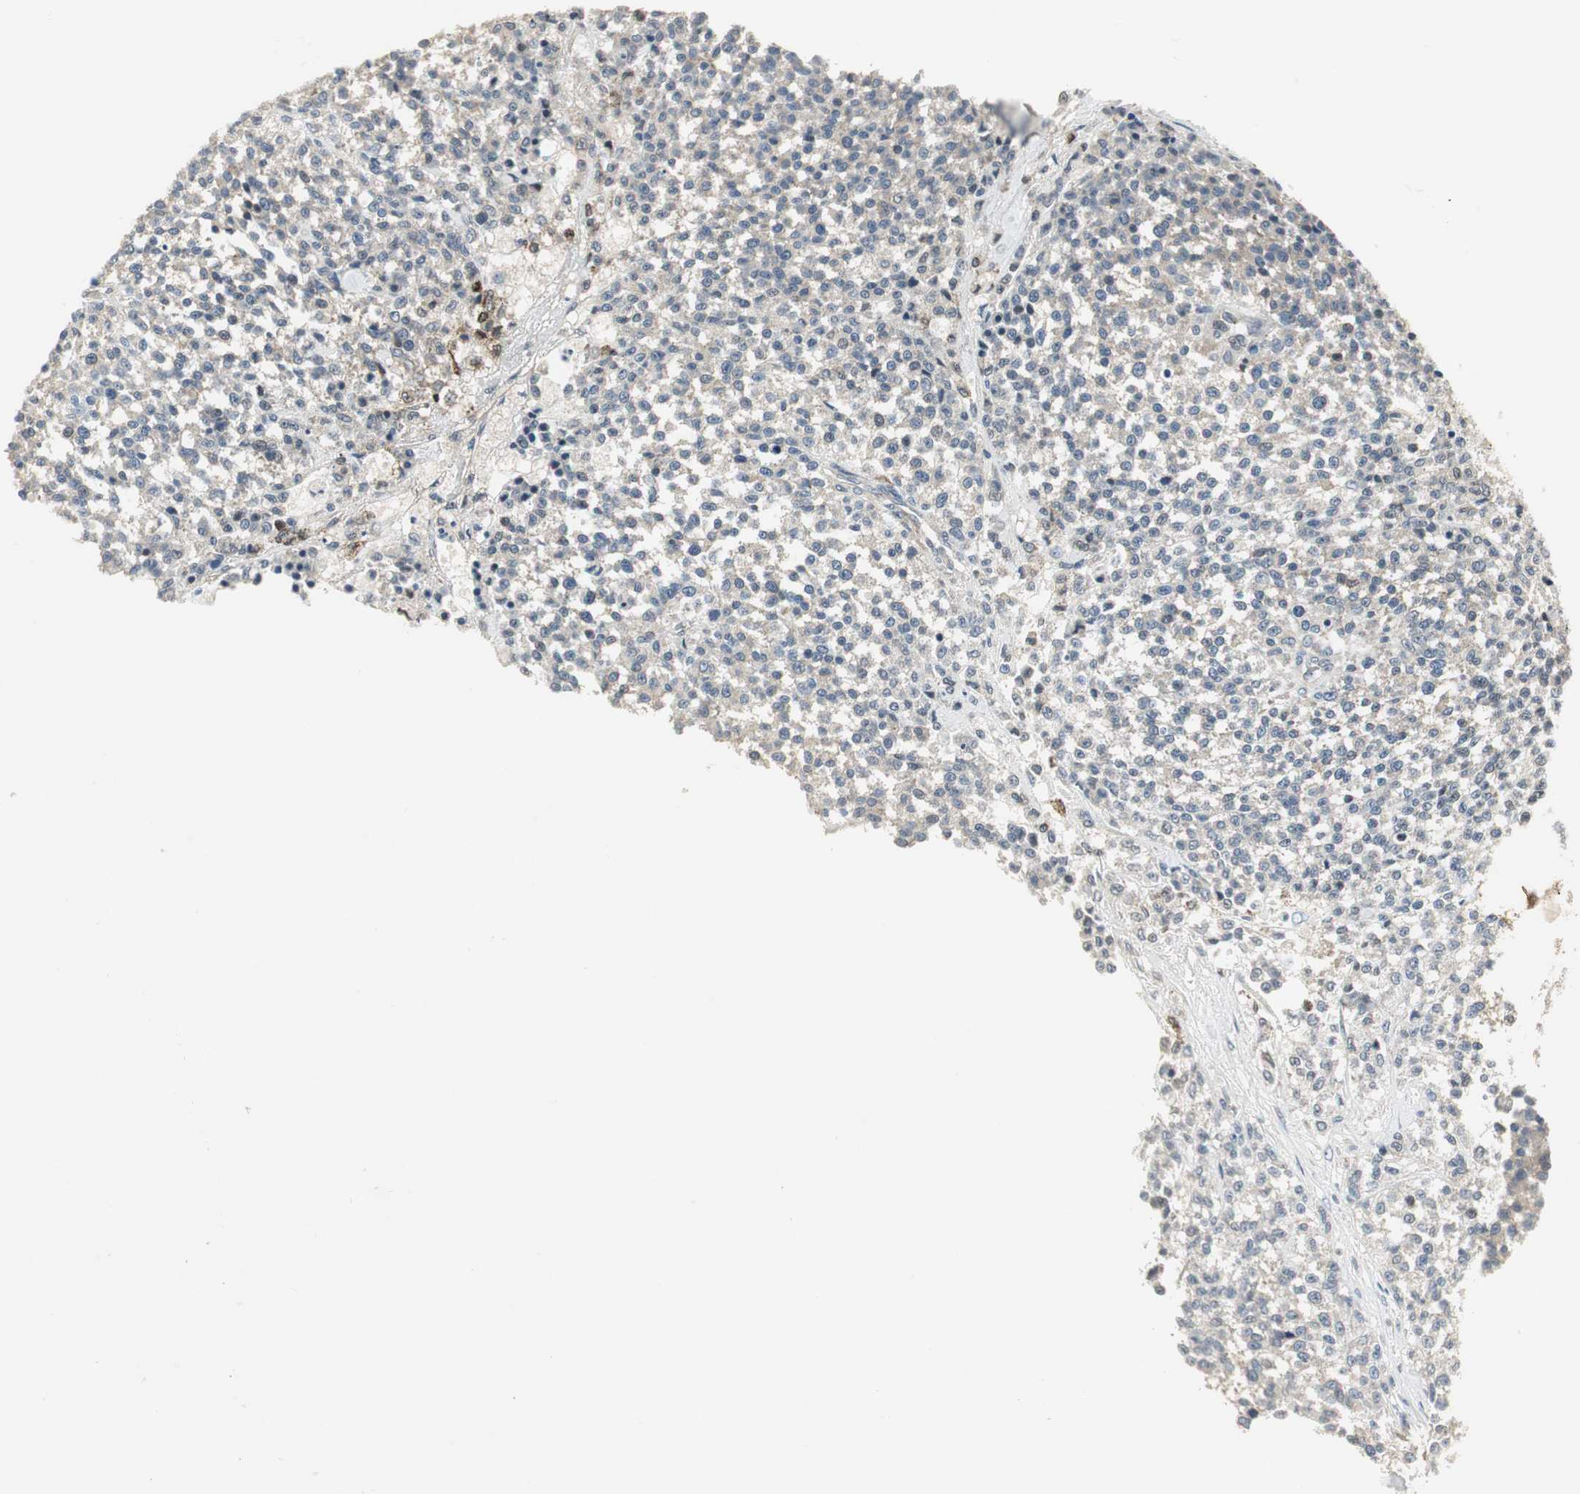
{"staining": {"intensity": "weak", "quantity": "25%-75%", "location": "cytoplasmic/membranous"}, "tissue": "testis cancer", "cell_type": "Tumor cells", "image_type": "cancer", "snomed": [{"axis": "morphology", "description": "Seminoma, NOS"}, {"axis": "topography", "description": "Testis"}], "caption": "Seminoma (testis) was stained to show a protein in brown. There is low levels of weak cytoplasmic/membranous expression in approximately 25%-75% of tumor cells.", "gene": "CCT5", "patient": {"sex": "male", "age": 59}}